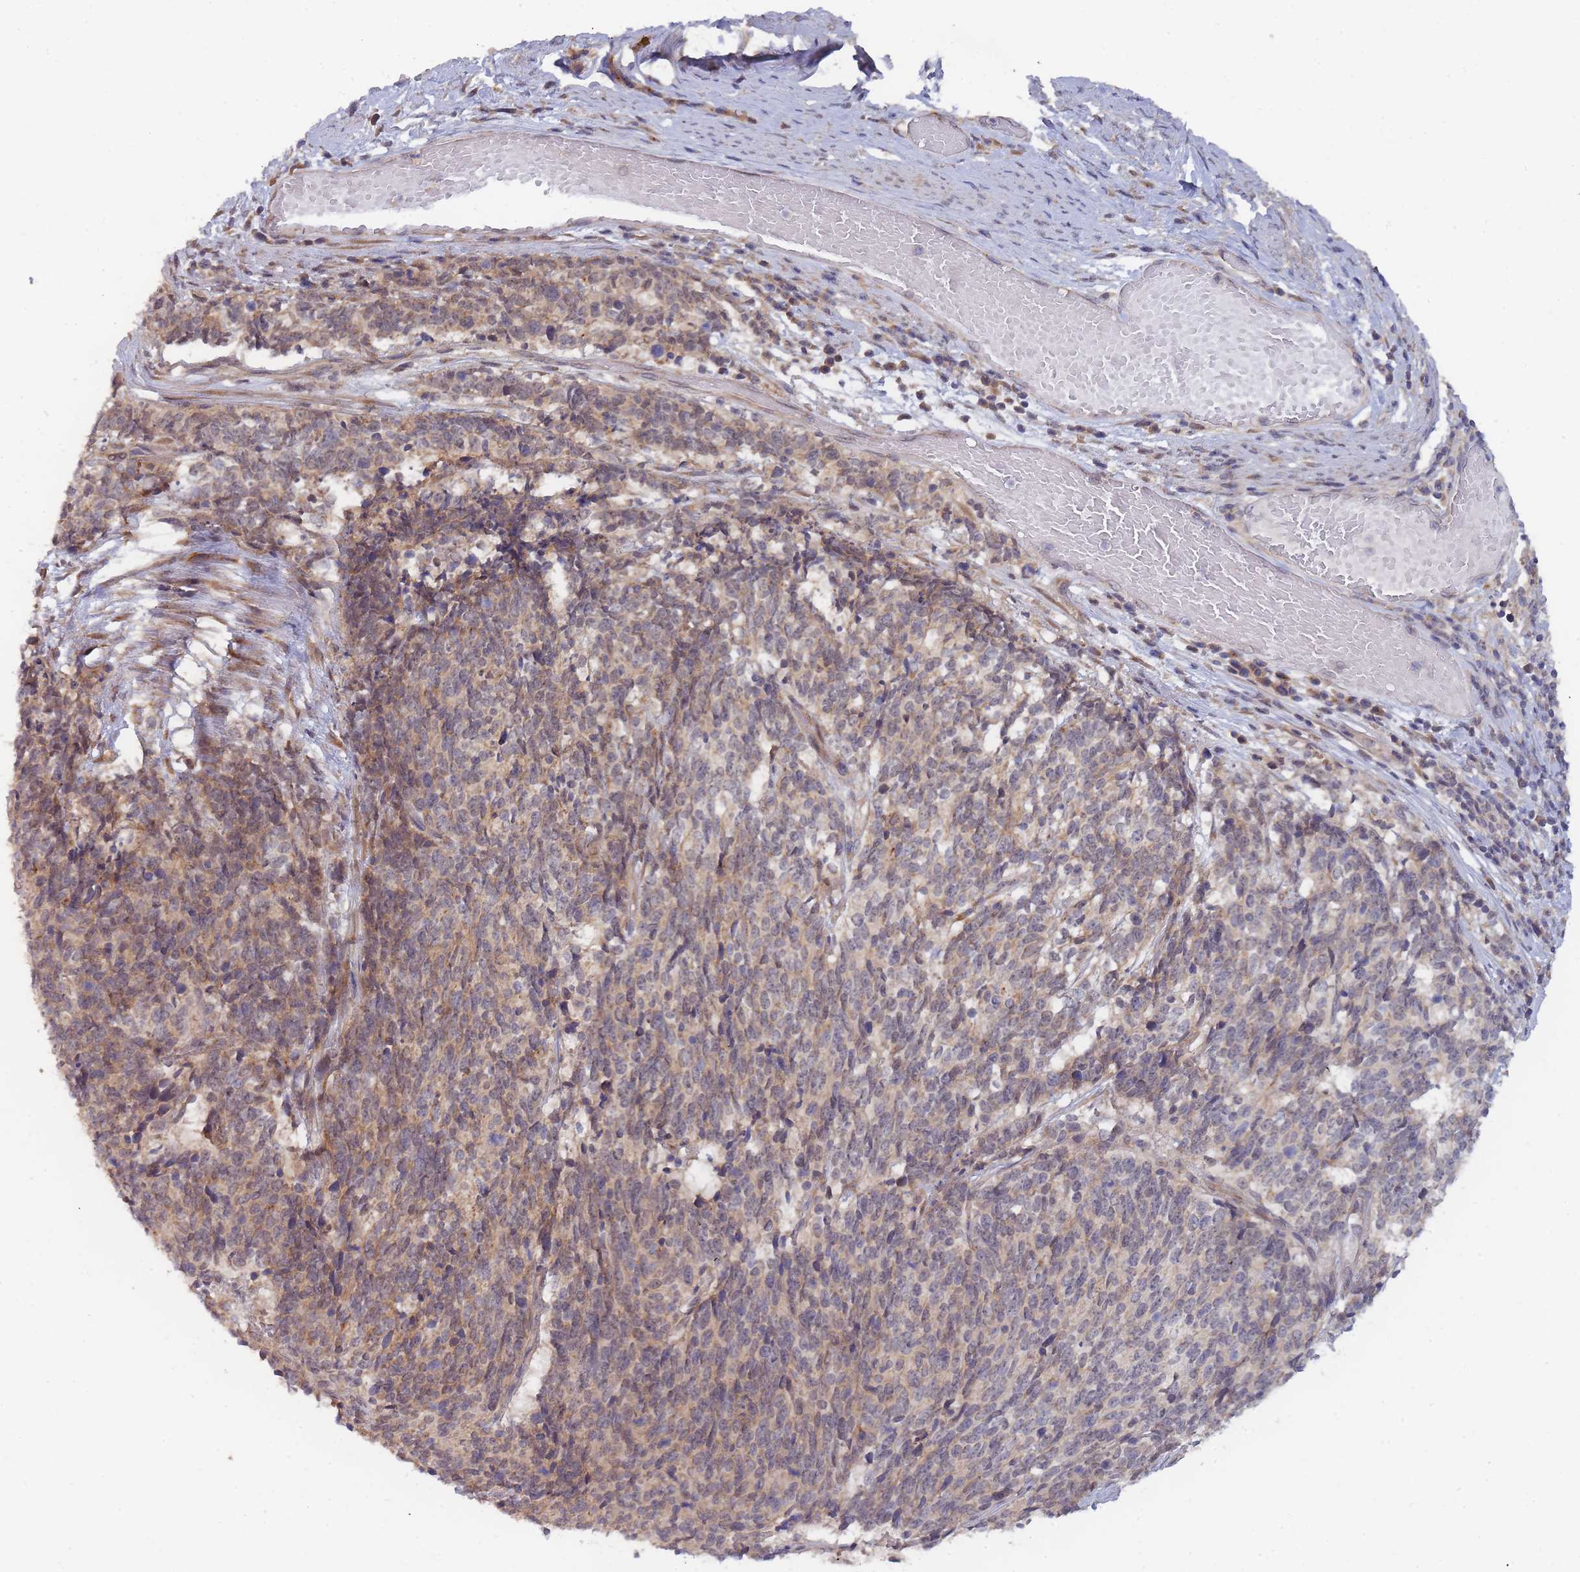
{"staining": {"intensity": "moderate", "quantity": "25%-75%", "location": "cytoplasmic/membranous"}, "tissue": "cervical cancer", "cell_type": "Tumor cells", "image_type": "cancer", "snomed": [{"axis": "morphology", "description": "Squamous cell carcinoma, NOS"}, {"axis": "topography", "description": "Cervix"}], "caption": "Immunohistochemical staining of cervical cancer (squamous cell carcinoma) demonstrates moderate cytoplasmic/membranous protein positivity in approximately 25%-75% of tumor cells.", "gene": "SLC35F5", "patient": {"sex": "female", "age": 29}}